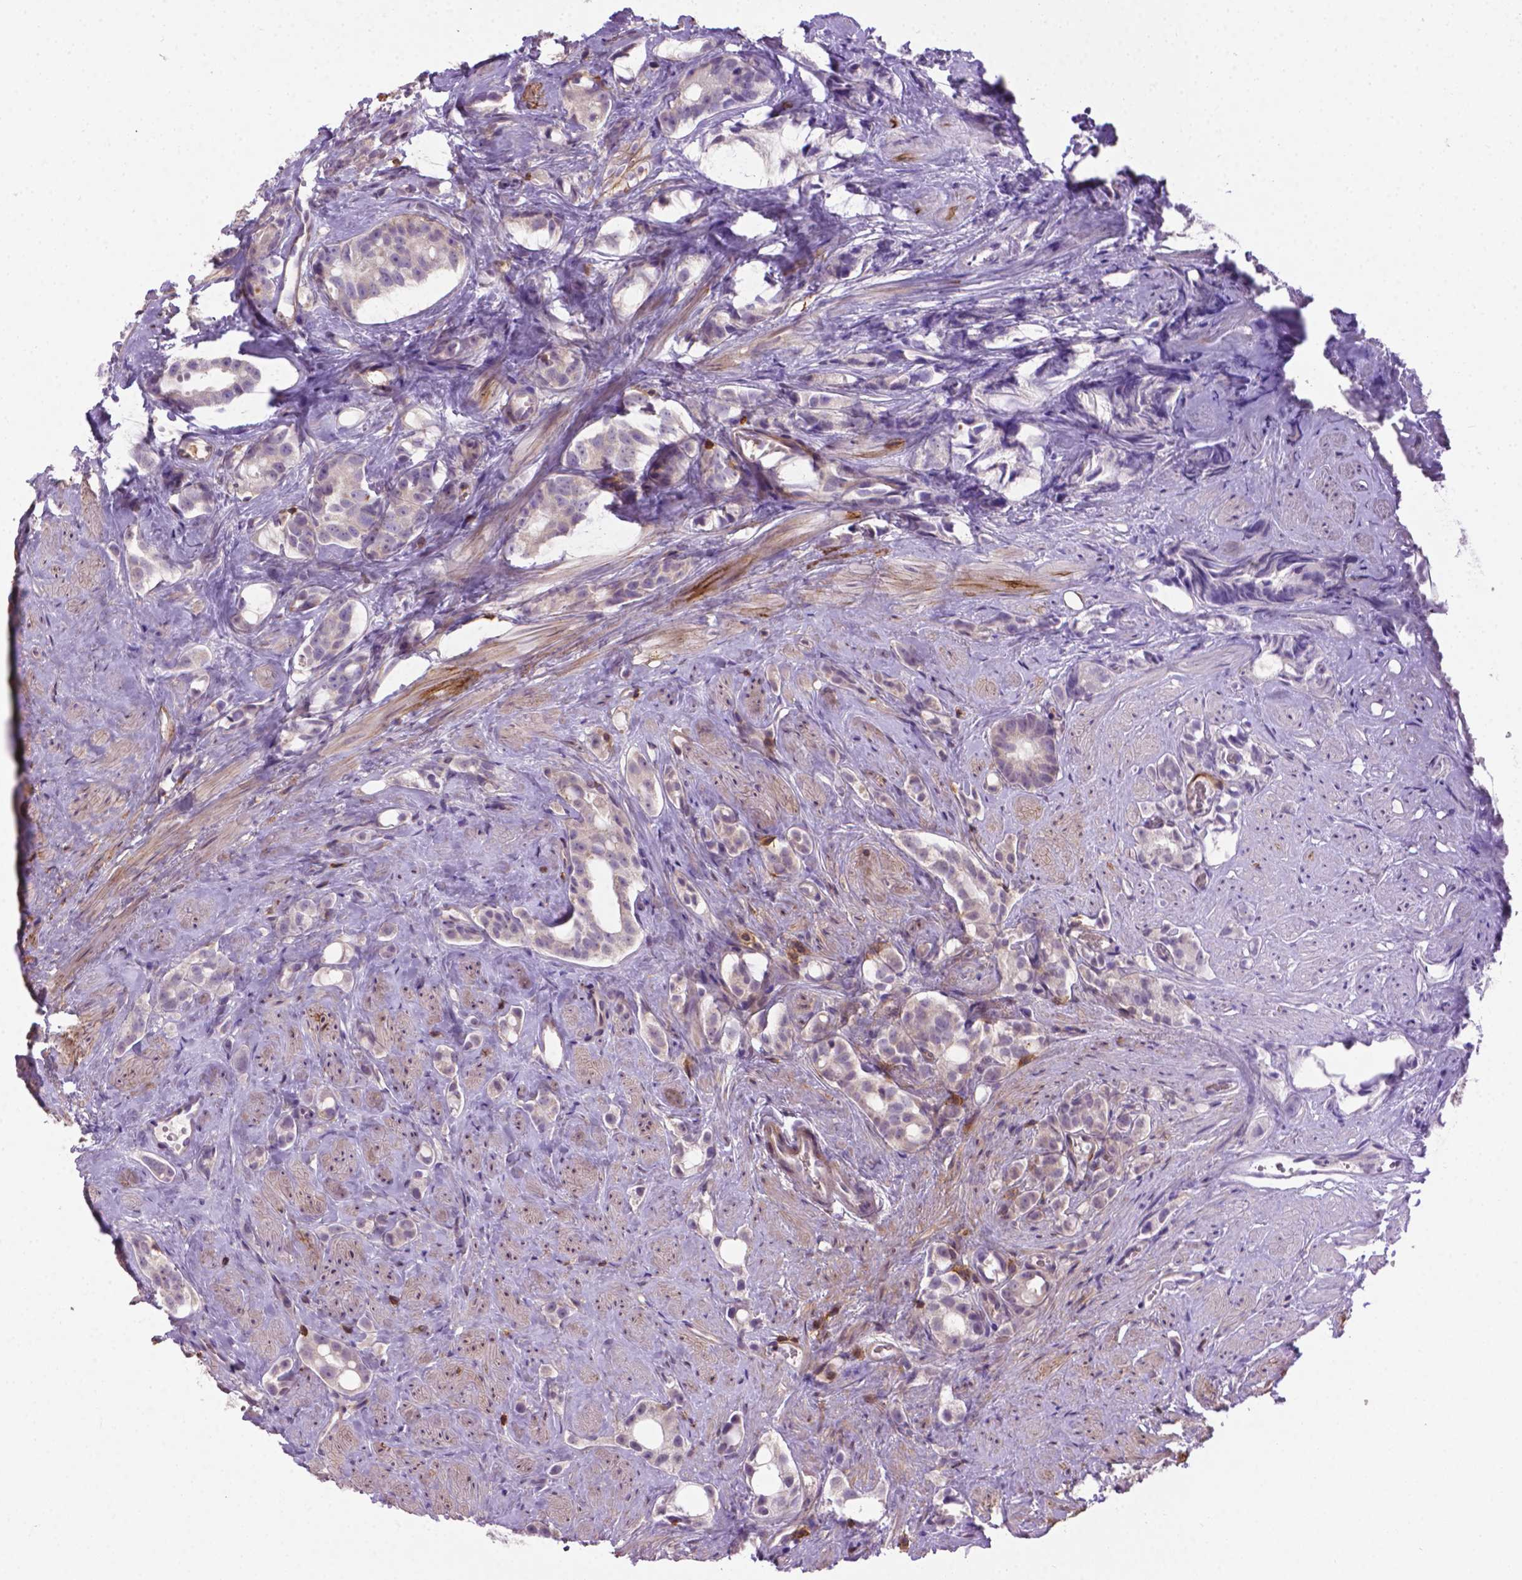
{"staining": {"intensity": "negative", "quantity": "none", "location": "none"}, "tissue": "prostate cancer", "cell_type": "Tumor cells", "image_type": "cancer", "snomed": [{"axis": "morphology", "description": "Adenocarcinoma, High grade"}, {"axis": "topography", "description": "Prostate"}], "caption": "Image shows no protein positivity in tumor cells of prostate high-grade adenocarcinoma tissue.", "gene": "ACAD10", "patient": {"sex": "male", "age": 75}}